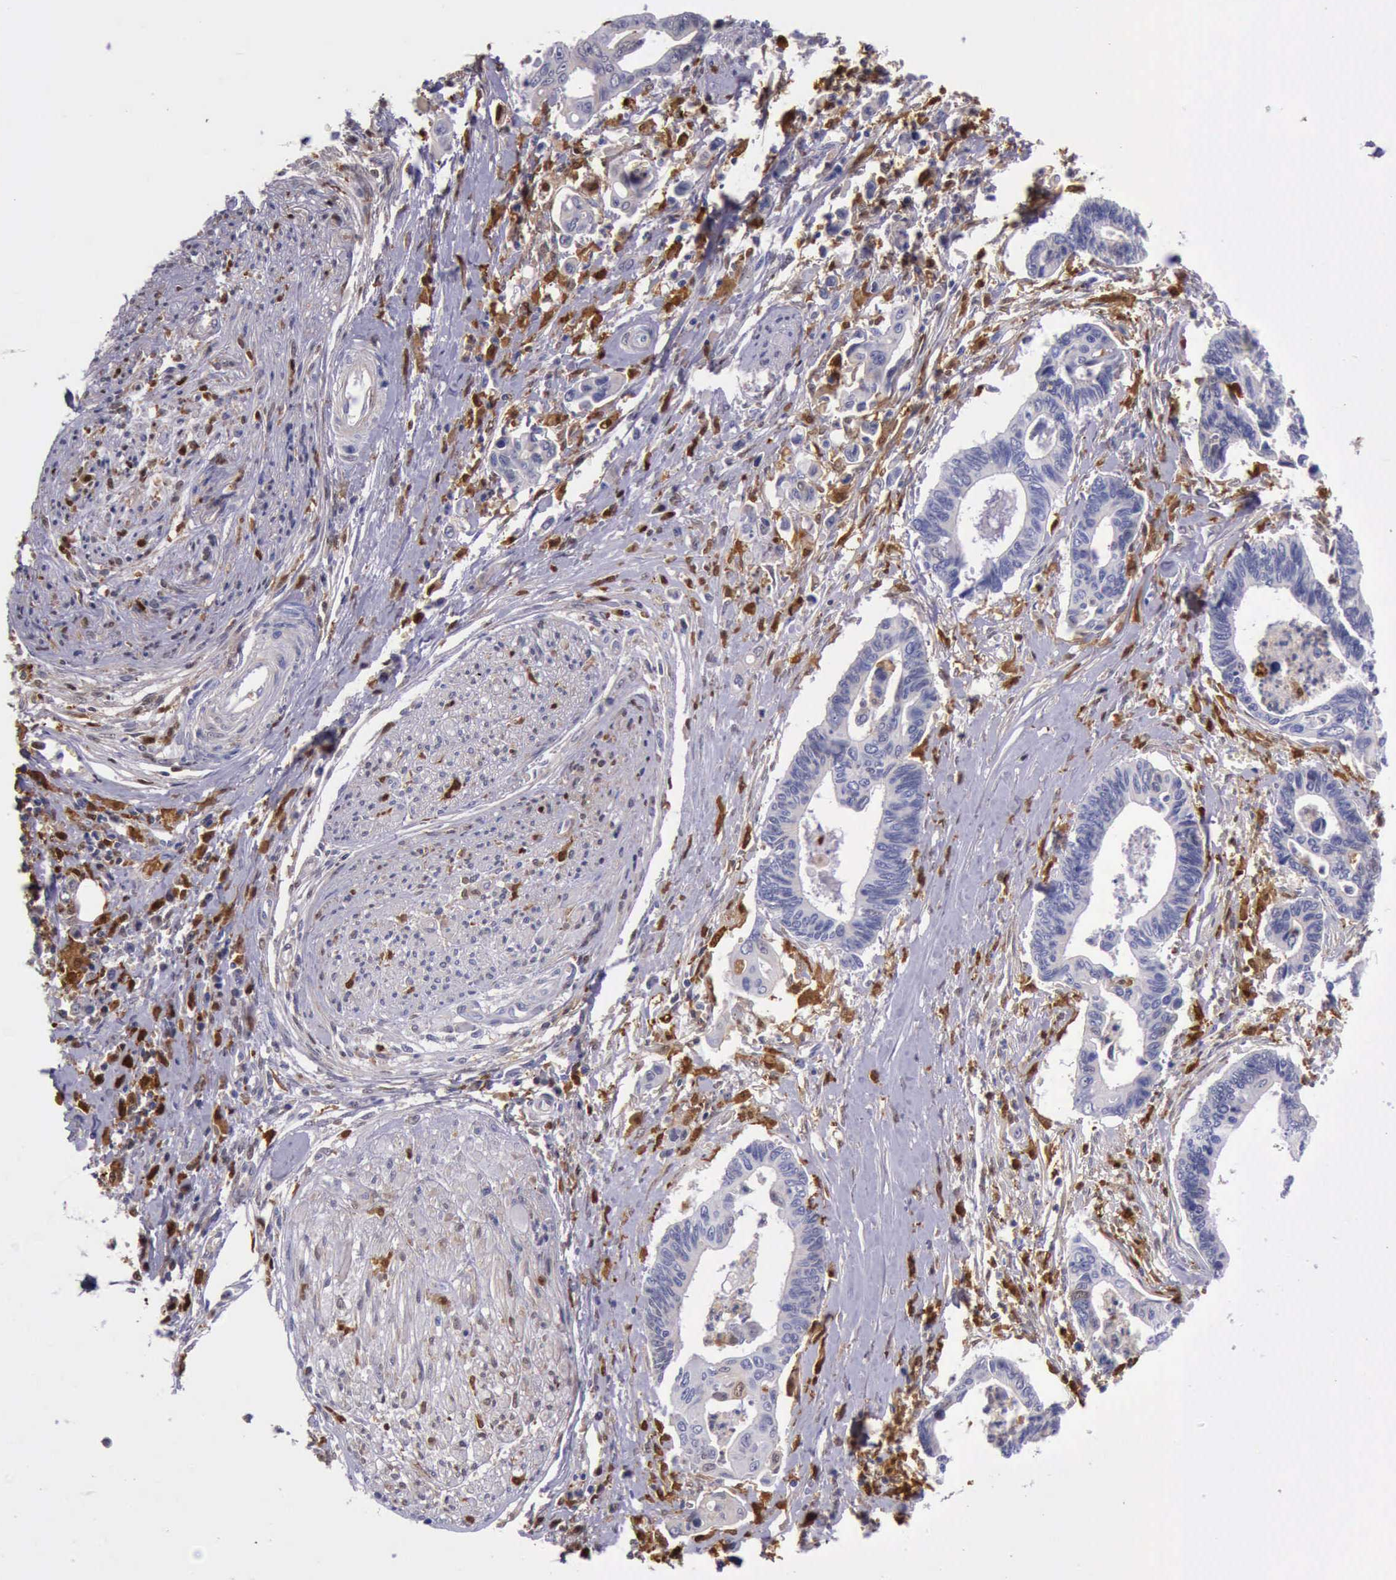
{"staining": {"intensity": "negative", "quantity": "none", "location": "none"}, "tissue": "pancreatic cancer", "cell_type": "Tumor cells", "image_type": "cancer", "snomed": [{"axis": "morphology", "description": "Adenocarcinoma, NOS"}, {"axis": "topography", "description": "Pancreas"}], "caption": "This is an immunohistochemistry (IHC) micrograph of human pancreatic cancer (adenocarcinoma). There is no positivity in tumor cells.", "gene": "TYMP", "patient": {"sex": "female", "age": 70}}